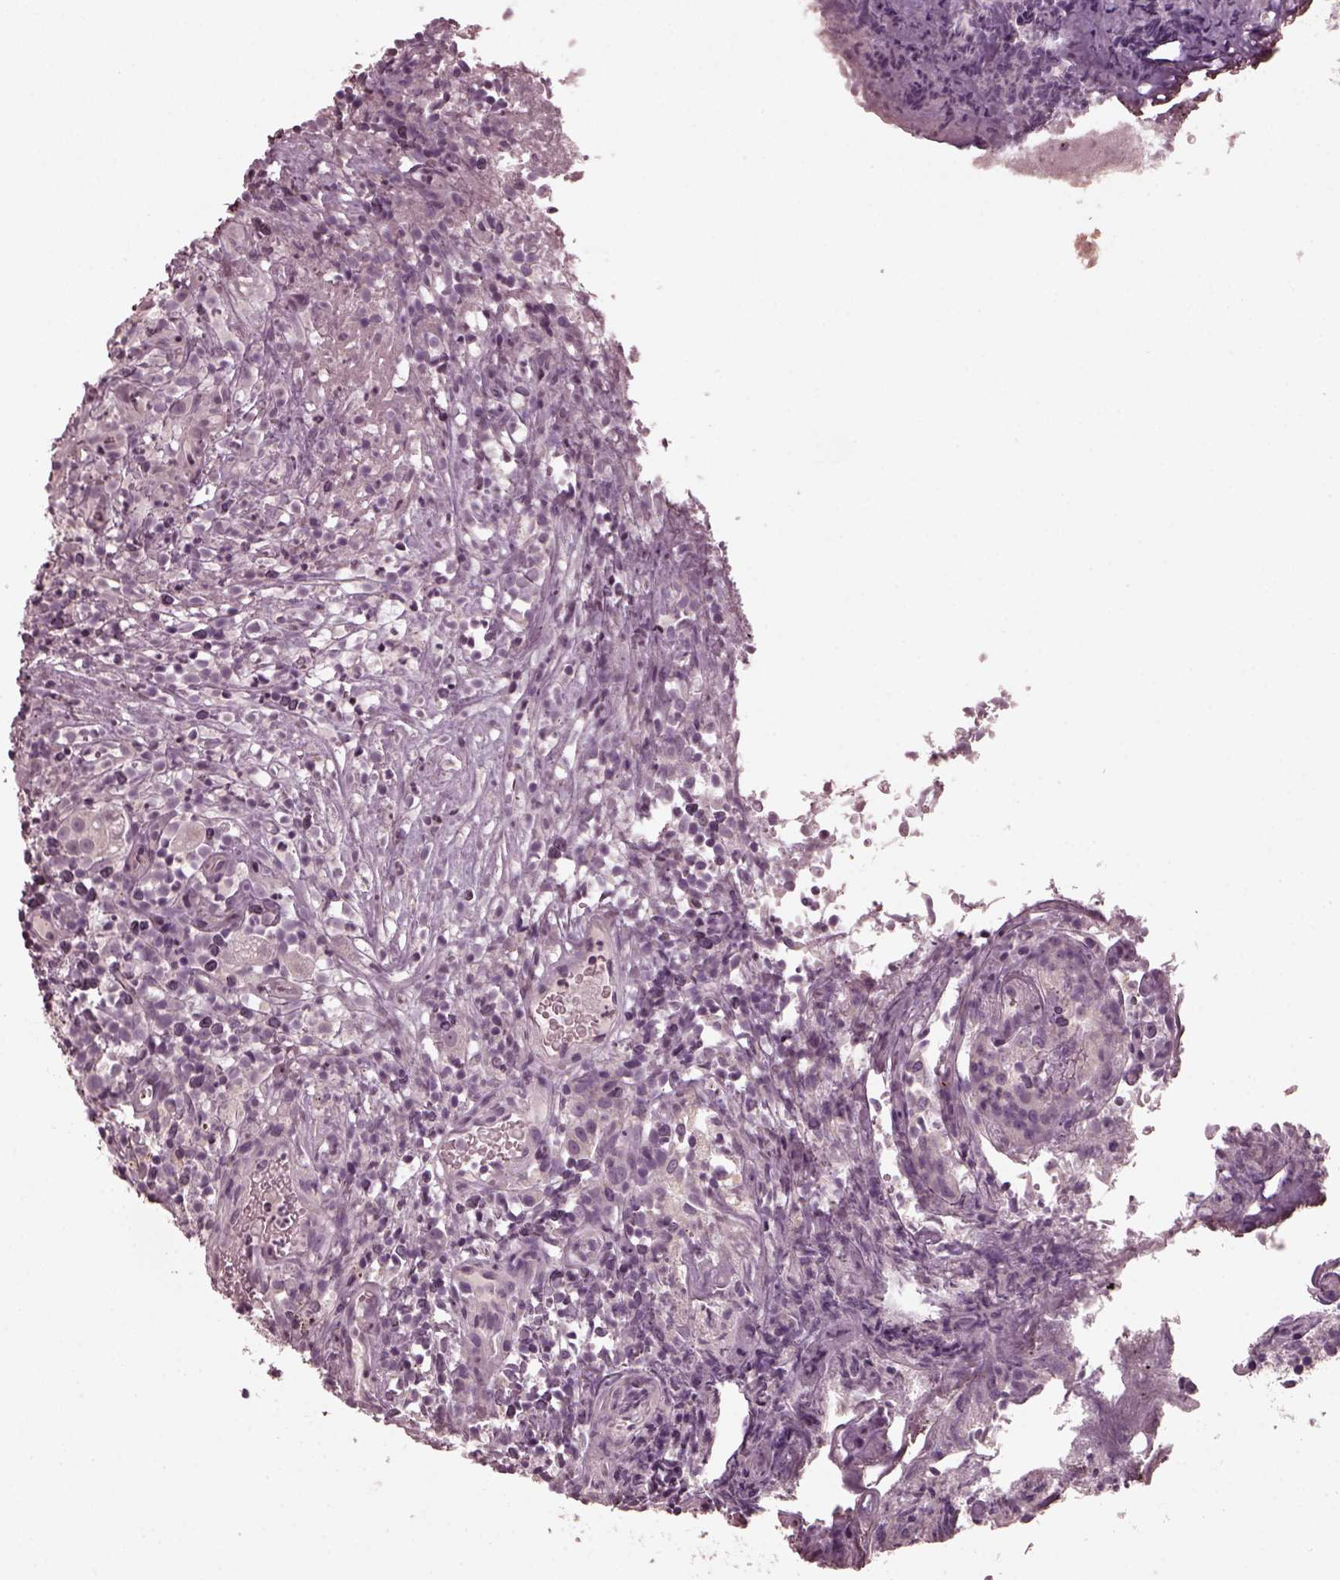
{"staining": {"intensity": "negative", "quantity": "none", "location": "none"}, "tissue": "prostate cancer", "cell_type": "Tumor cells", "image_type": "cancer", "snomed": [{"axis": "morphology", "description": "Adenocarcinoma, High grade"}, {"axis": "topography", "description": "Prostate"}], "caption": "Tumor cells are negative for brown protein staining in adenocarcinoma (high-grade) (prostate).", "gene": "RCVRN", "patient": {"sex": "male", "age": 53}}